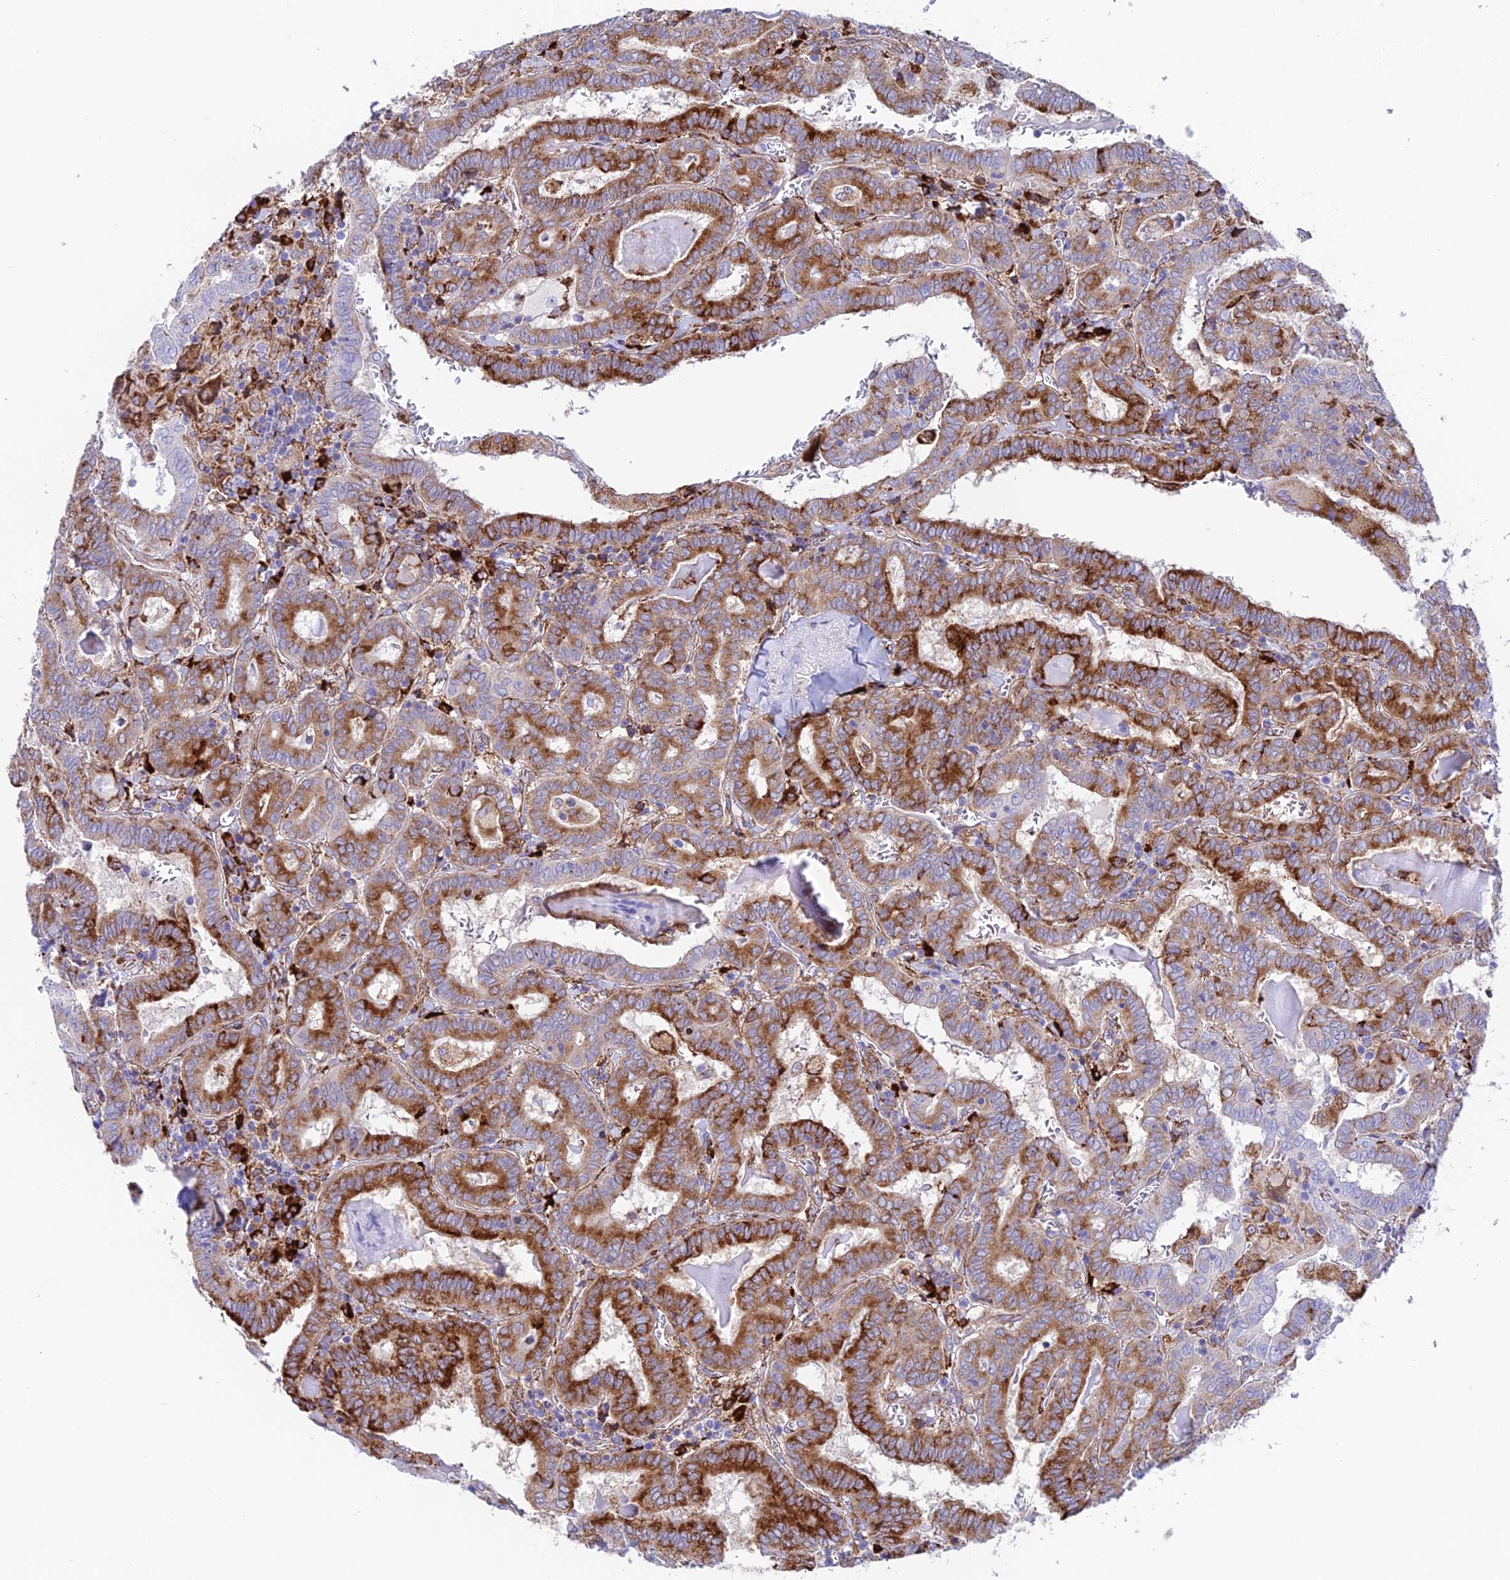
{"staining": {"intensity": "strong", "quantity": "25%-75%", "location": "cytoplasmic/membranous"}, "tissue": "thyroid cancer", "cell_type": "Tumor cells", "image_type": "cancer", "snomed": [{"axis": "morphology", "description": "Papillary adenocarcinoma, NOS"}, {"axis": "topography", "description": "Thyroid gland"}], "caption": "Immunohistochemistry (DAB) staining of human thyroid papillary adenocarcinoma exhibits strong cytoplasmic/membranous protein positivity in approximately 25%-75% of tumor cells.", "gene": "TUBGCP6", "patient": {"sex": "female", "age": 72}}